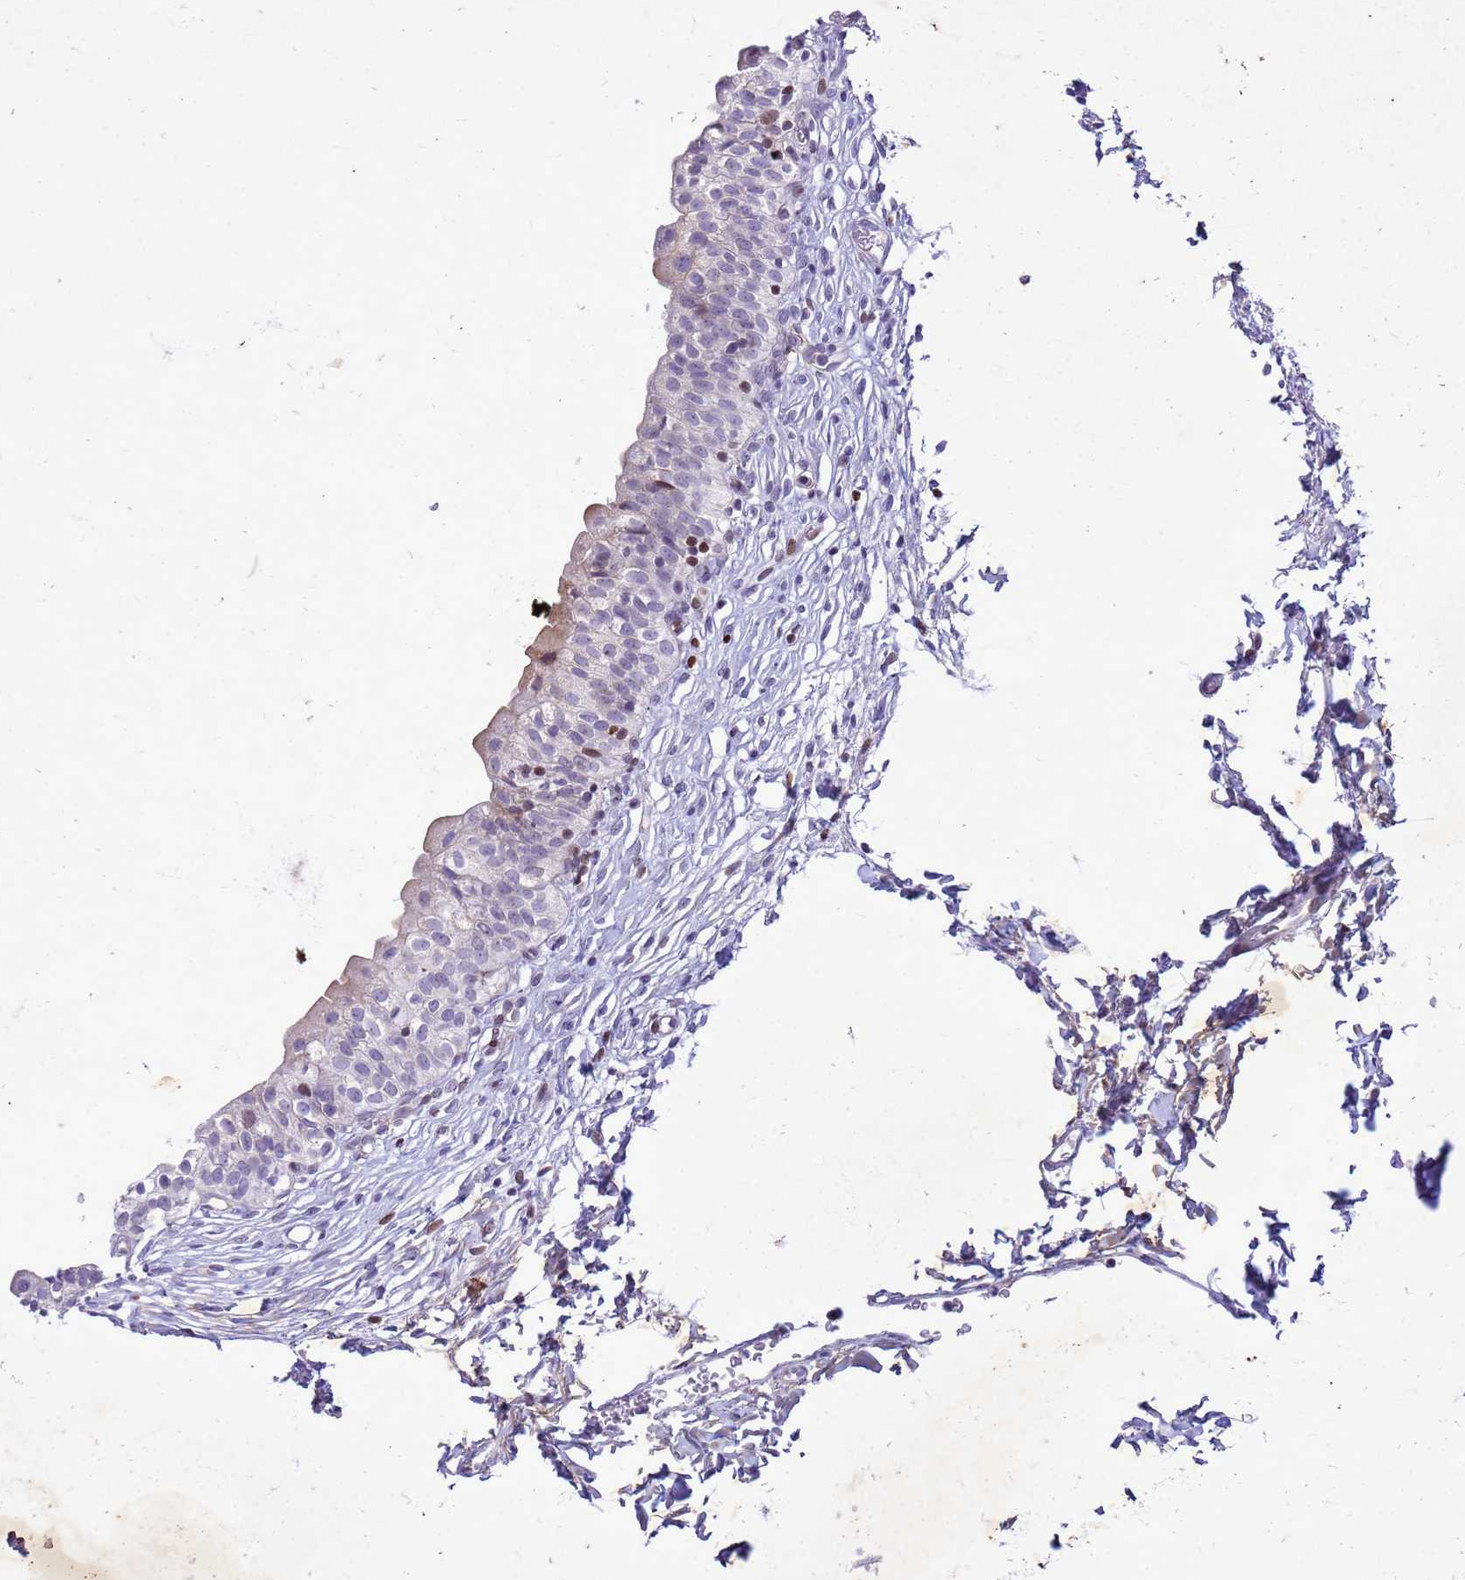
{"staining": {"intensity": "moderate", "quantity": "25%-75%", "location": "nuclear"}, "tissue": "urinary bladder", "cell_type": "Urothelial cells", "image_type": "normal", "snomed": [{"axis": "morphology", "description": "Normal tissue, NOS"}, {"axis": "topography", "description": "Urinary bladder"}], "caption": "This is an image of IHC staining of unremarkable urinary bladder, which shows moderate expression in the nuclear of urothelial cells.", "gene": "COPS9", "patient": {"sex": "male", "age": 55}}